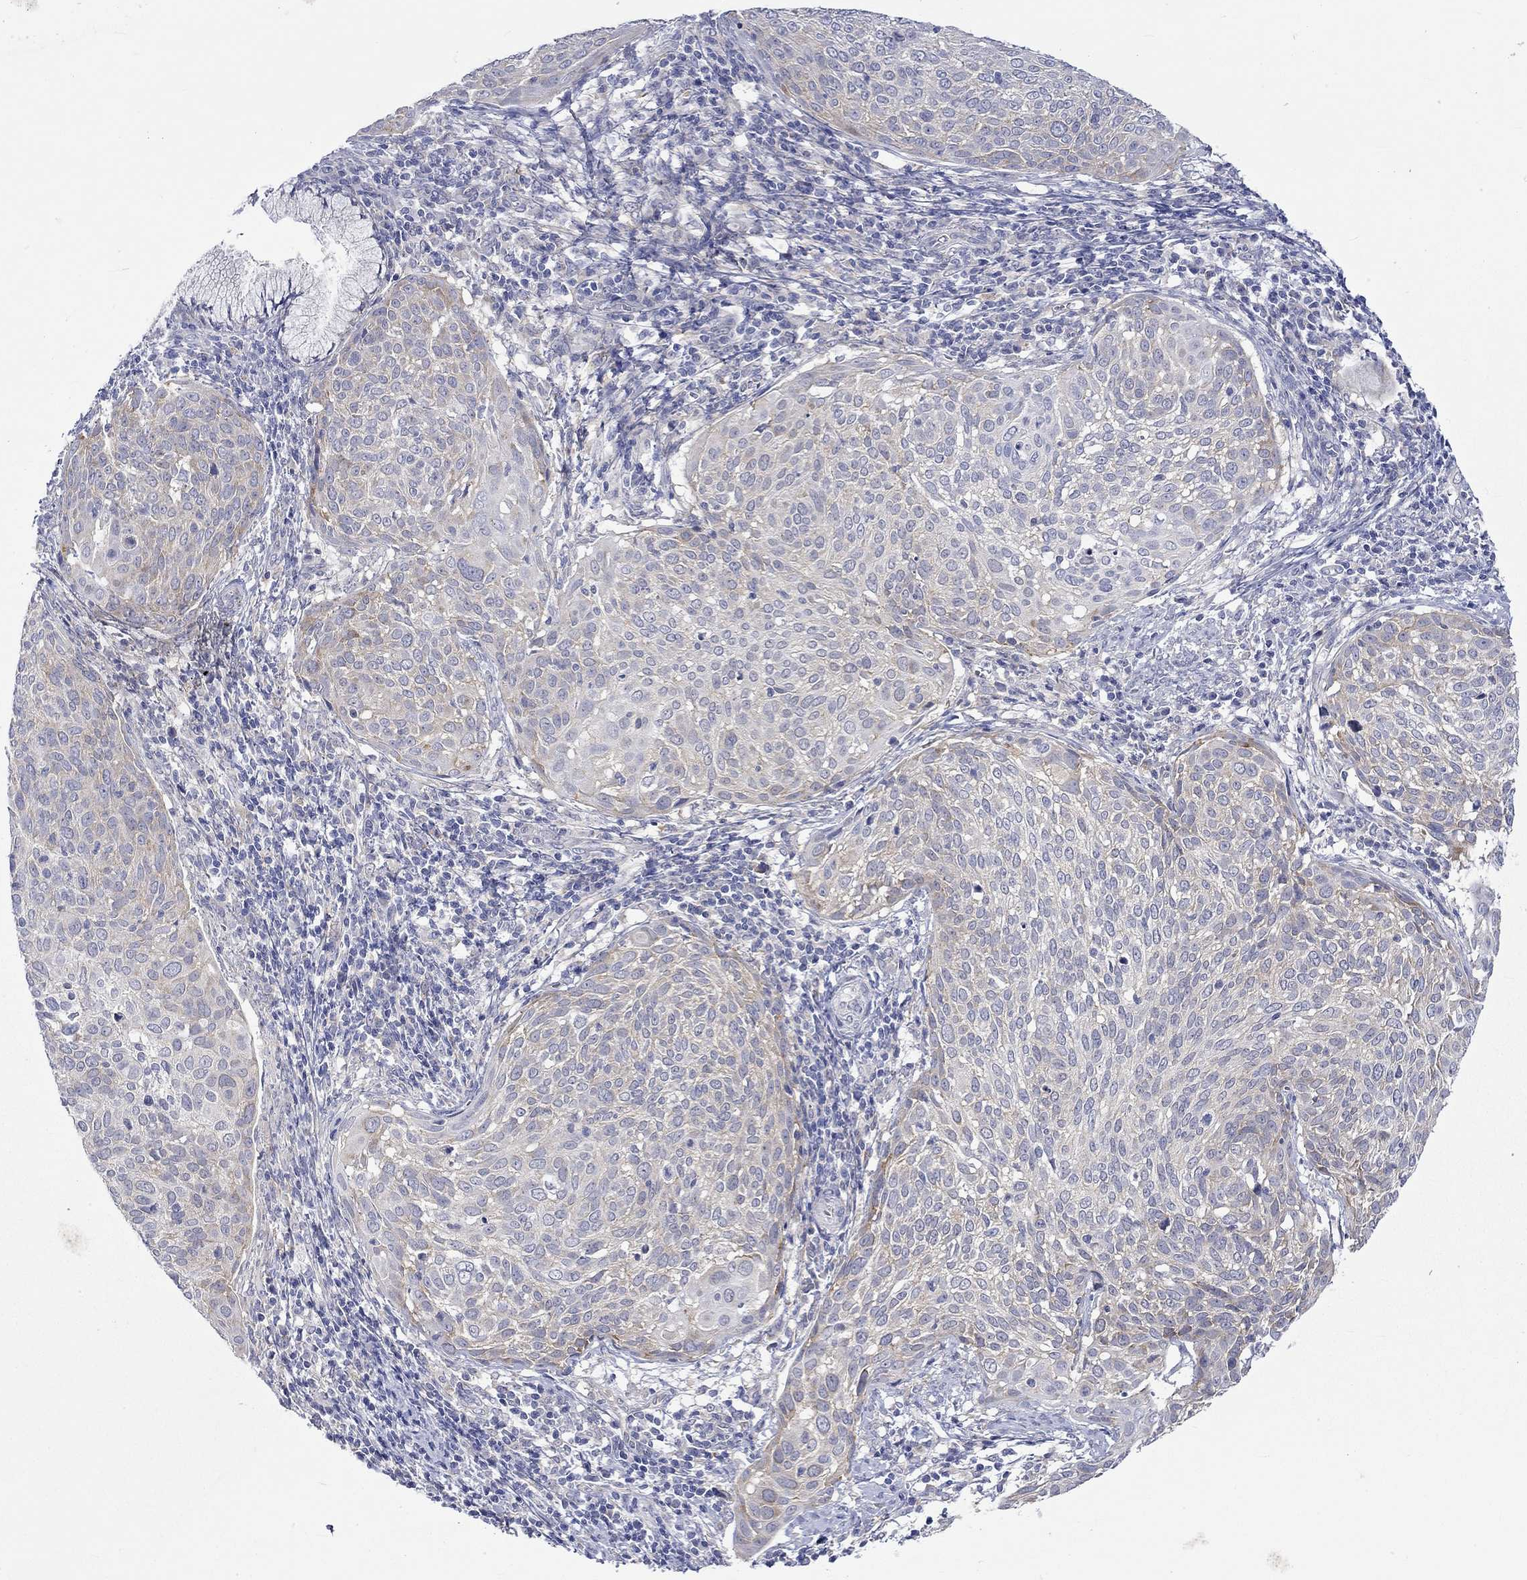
{"staining": {"intensity": "weak", "quantity": "<25%", "location": "cytoplasmic/membranous"}, "tissue": "cervical cancer", "cell_type": "Tumor cells", "image_type": "cancer", "snomed": [{"axis": "morphology", "description": "Squamous cell carcinoma, NOS"}, {"axis": "topography", "description": "Cervix"}], "caption": "Tumor cells show no significant positivity in squamous cell carcinoma (cervical).", "gene": "CERS1", "patient": {"sex": "female", "age": 39}}